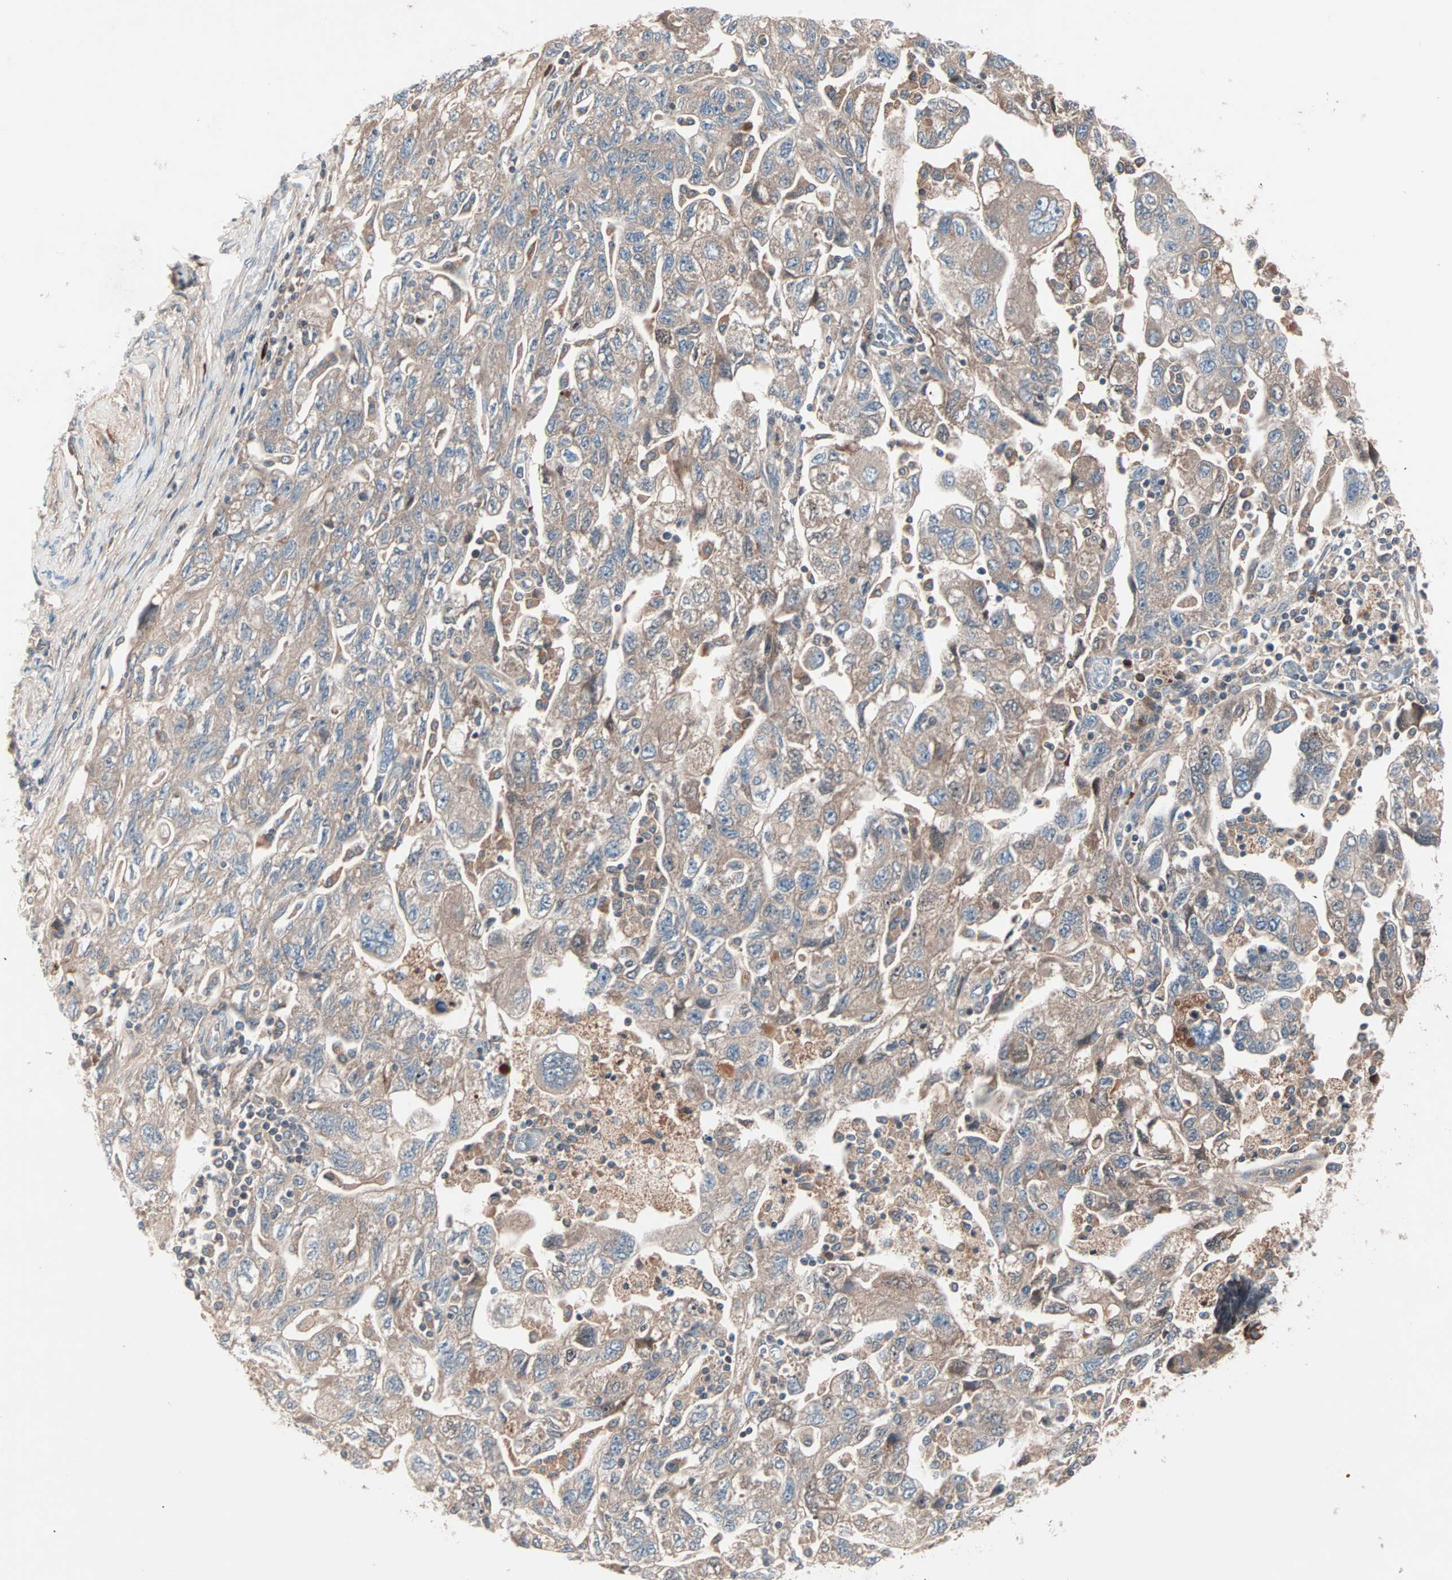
{"staining": {"intensity": "weak", "quantity": ">75%", "location": "cytoplasmic/membranous"}, "tissue": "ovarian cancer", "cell_type": "Tumor cells", "image_type": "cancer", "snomed": [{"axis": "morphology", "description": "Carcinoma, NOS"}, {"axis": "morphology", "description": "Cystadenocarcinoma, serous, NOS"}, {"axis": "topography", "description": "Ovary"}], "caption": "The image exhibits a brown stain indicating the presence of a protein in the cytoplasmic/membranous of tumor cells in ovarian cancer.", "gene": "CAD", "patient": {"sex": "female", "age": 69}}